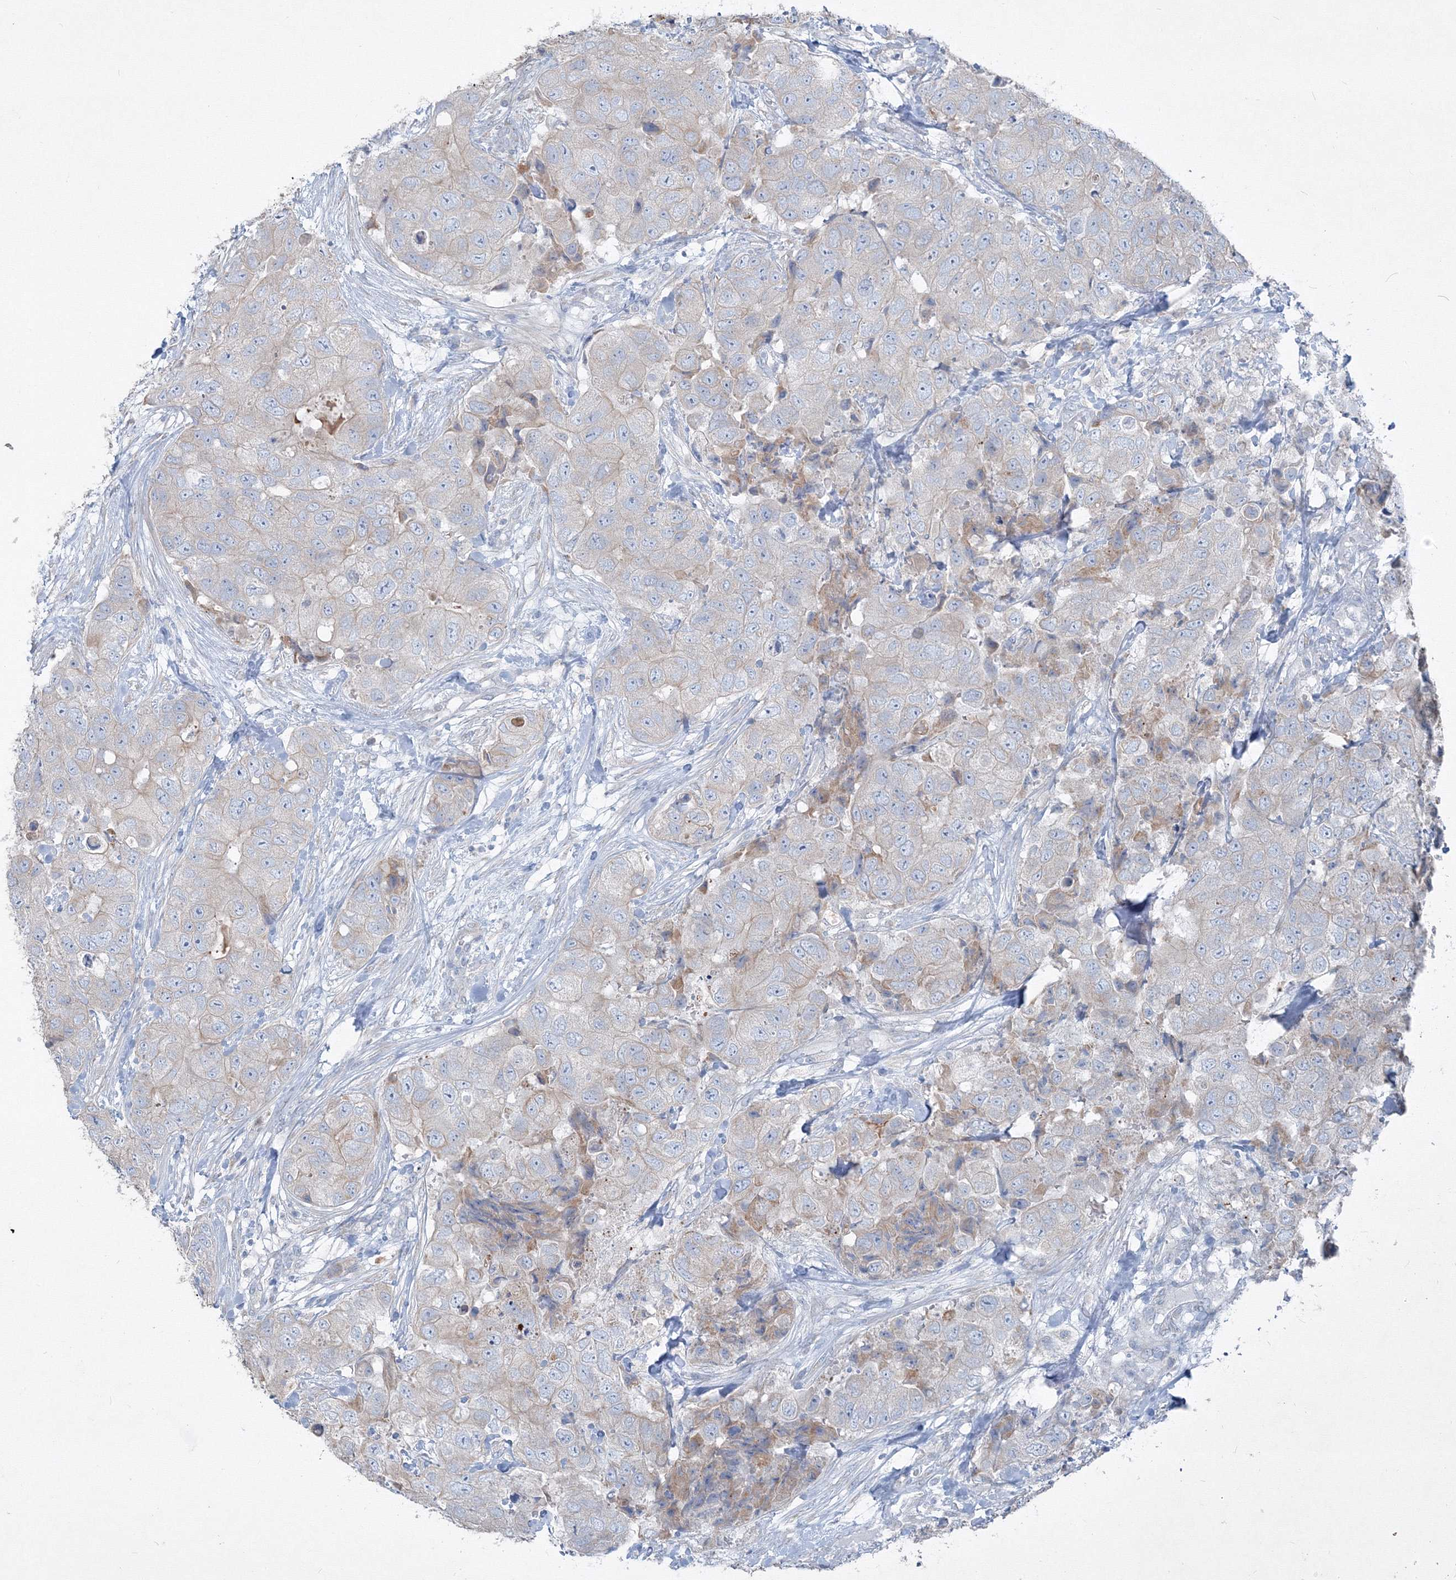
{"staining": {"intensity": "weak", "quantity": "<25%", "location": "cytoplasmic/membranous"}, "tissue": "breast cancer", "cell_type": "Tumor cells", "image_type": "cancer", "snomed": [{"axis": "morphology", "description": "Duct carcinoma"}, {"axis": "topography", "description": "Breast"}], "caption": "Image shows no protein expression in tumor cells of breast cancer (infiltrating ductal carcinoma) tissue.", "gene": "IFNAR1", "patient": {"sex": "female", "age": 62}}